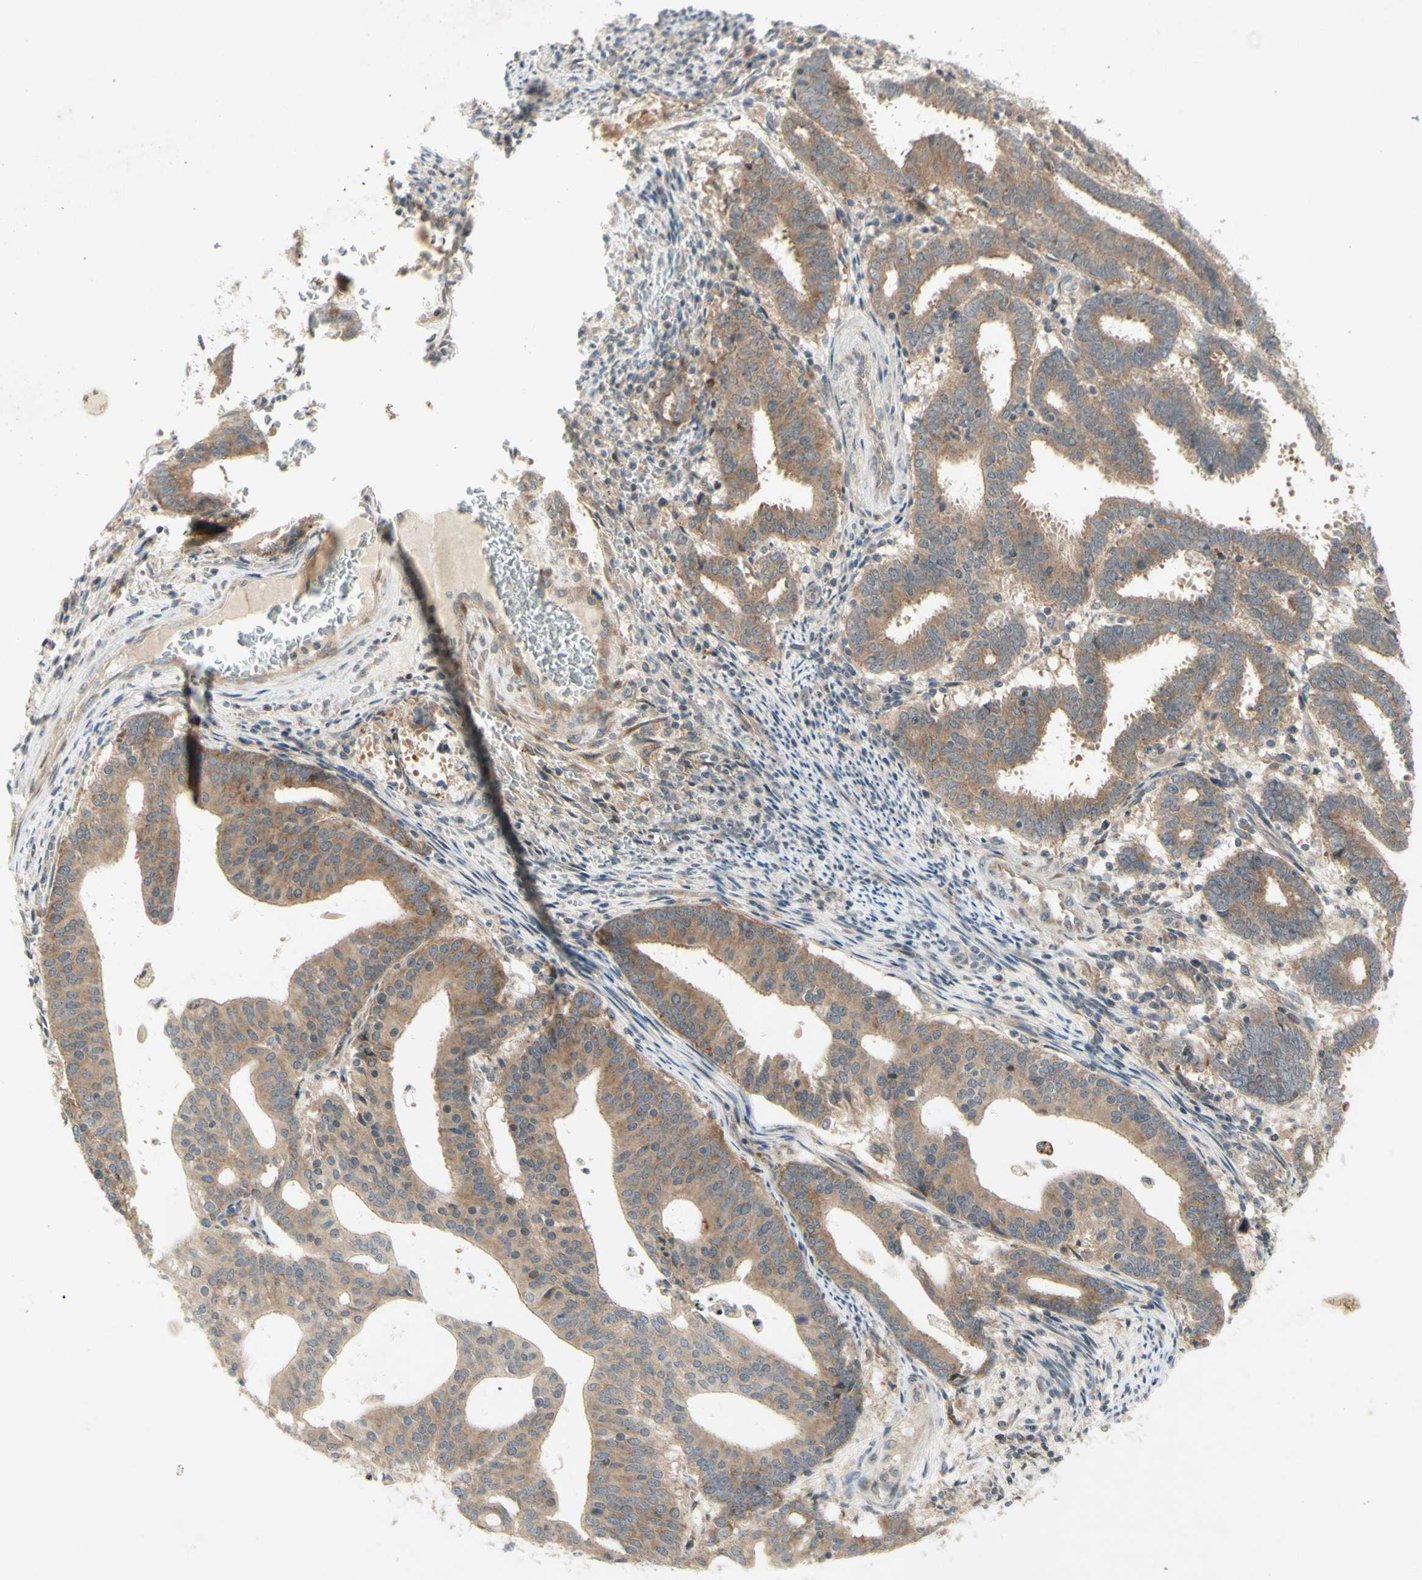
{"staining": {"intensity": "moderate", "quantity": "25%-75%", "location": "cytoplasmic/membranous"}, "tissue": "endometrial cancer", "cell_type": "Tumor cells", "image_type": "cancer", "snomed": [{"axis": "morphology", "description": "Adenocarcinoma, NOS"}, {"axis": "topography", "description": "Uterus"}], "caption": "Protein staining demonstrates moderate cytoplasmic/membranous staining in about 25%-75% of tumor cells in endometrial adenocarcinoma.", "gene": "ETF1", "patient": {"sex": "female", "age": 83}}